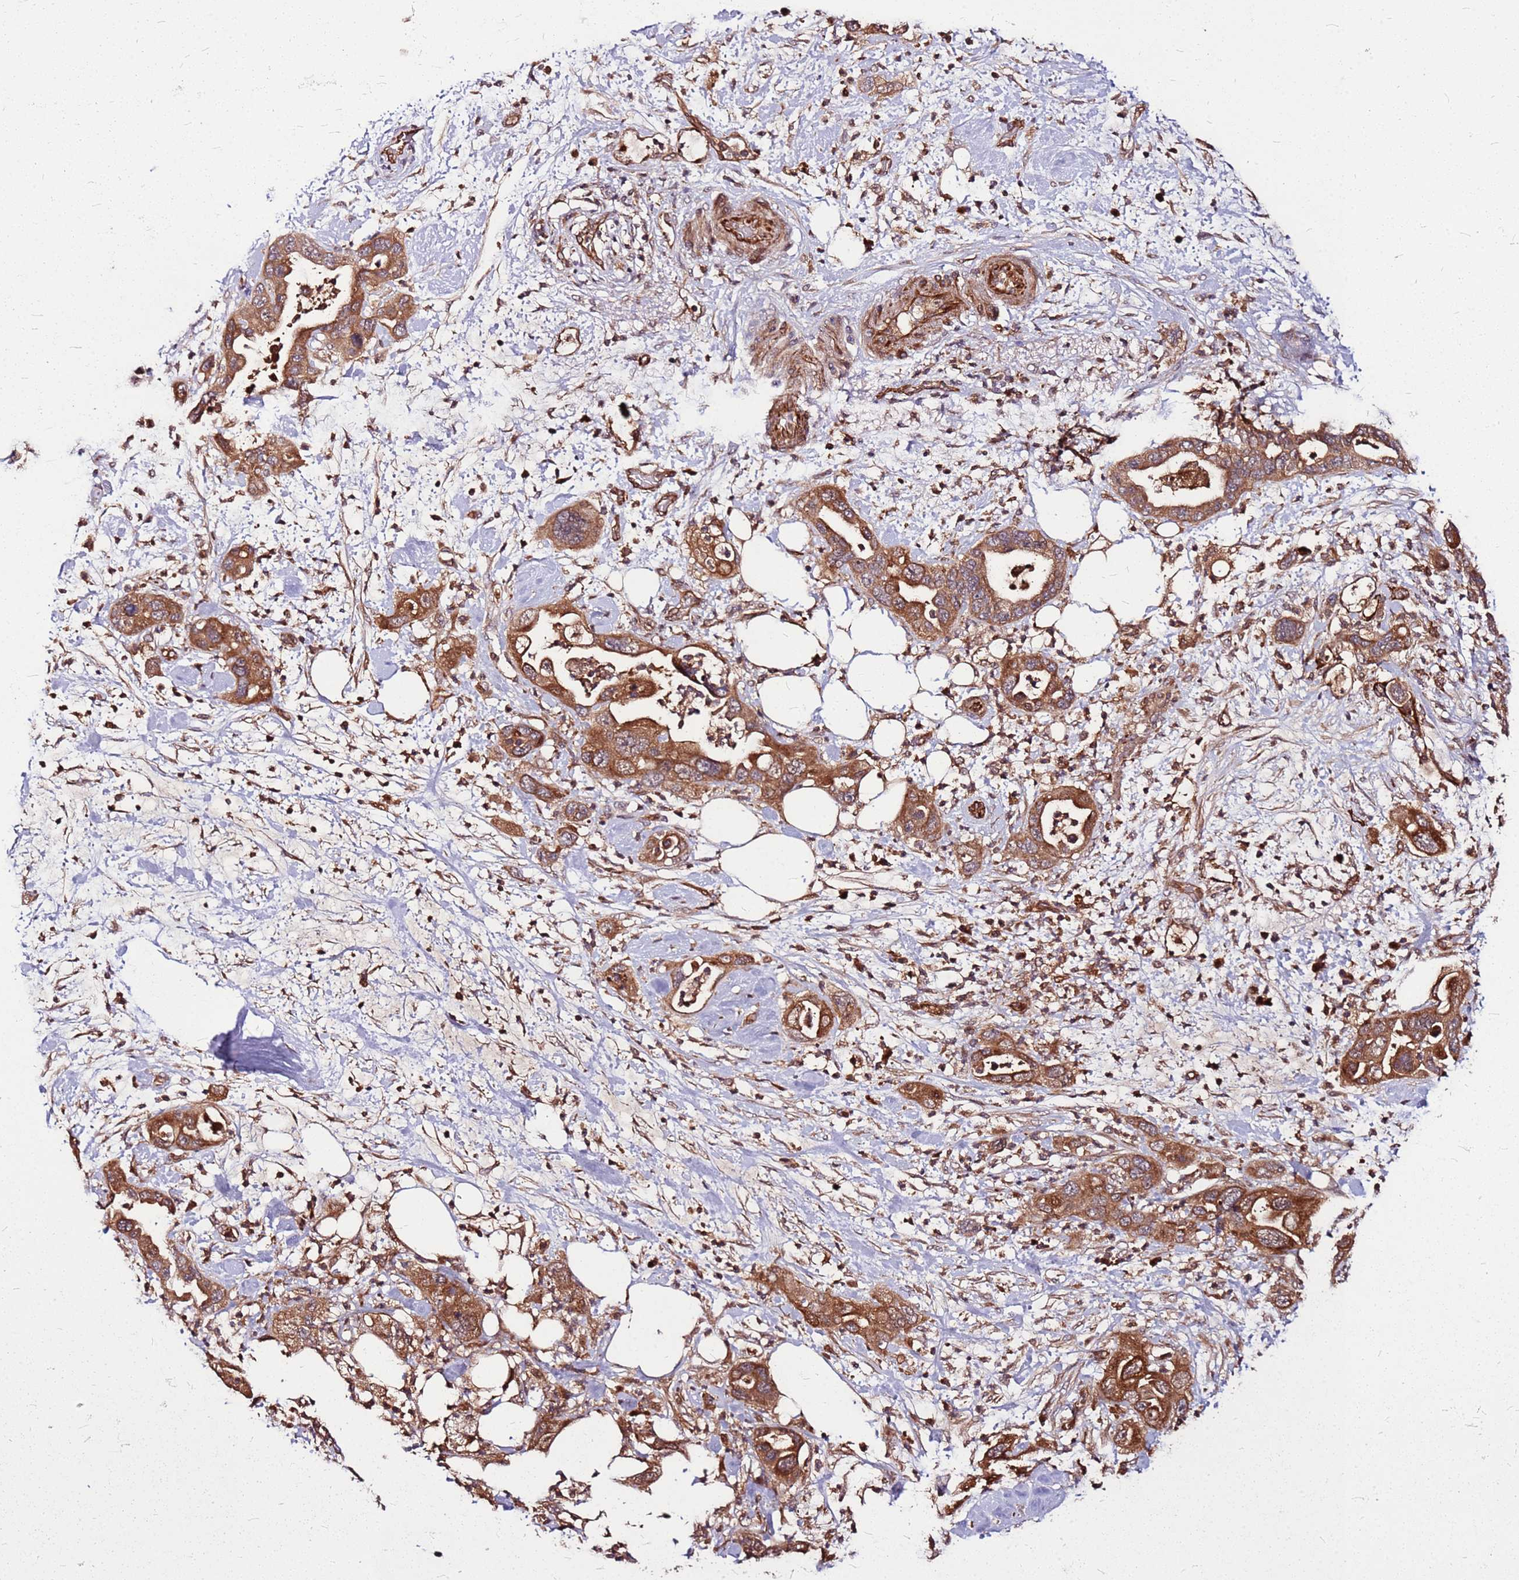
{"staining": {"intensity": "strong", "quantity": ">75%", "location": "cytoplasmic/membranous"}, "tissue": "pancreatic cancer", "cell_type": "Tumor cells", "image_type": "cancer", "snomed": [{"axis": "morphology", "description": "Adenocarcinoma, NOS"}, {"axis": "topography", "description": "Pancreas"}], "caption": "Immunohistochemistry (IHC) of pancreatic cancer (adenocarcinoma) reveals high levels of strong cytoplasmic/membranous positivity in approximately >75% of tumor cells.", "gene": "LYPLAL1", "patient": {"sex": "female", "age": 71}}